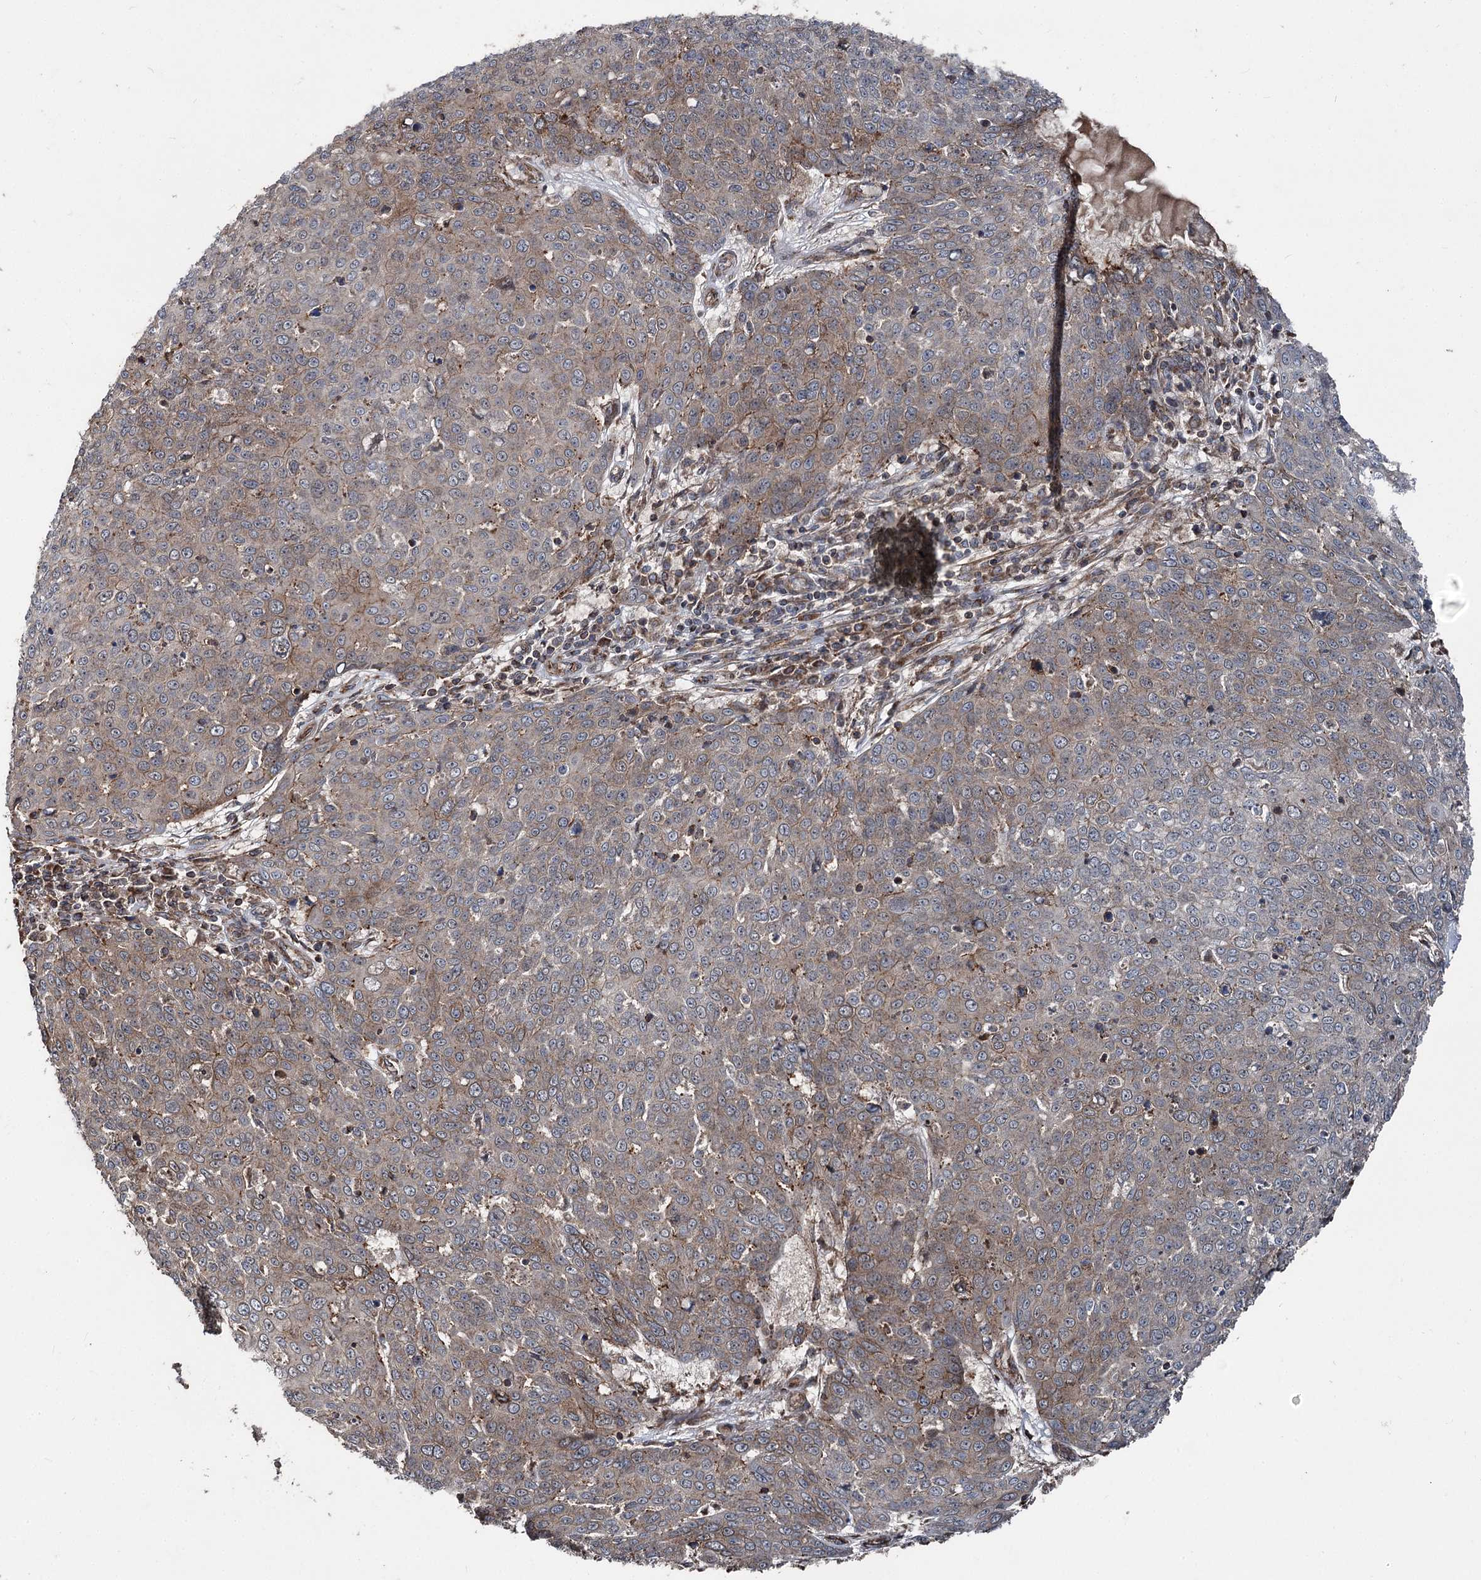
{"staining": {"intensity": "weak", "quantity": "25%-75%", "location": "cytoplasmic/membranous"}, "tissue": "skin cancer", "cell_type": "Tumor cells", "image_type": "cancer", "snomed": [{"axis": "morphology", "description": "Squamous cell carcinoma, NOS"}, {"axis": "topography", "description": "Skin"}], "caption": "Immunohistochemistry image of skin cancer (squamous cell carcinoma) stained for a protein (brown), which demonstrates low levels of weak cytoplasmic/membranous expression in about 25%-75% of tumor cells.", "gene": "ITFG2", "patient": {"sex": "male", "age": 71}}